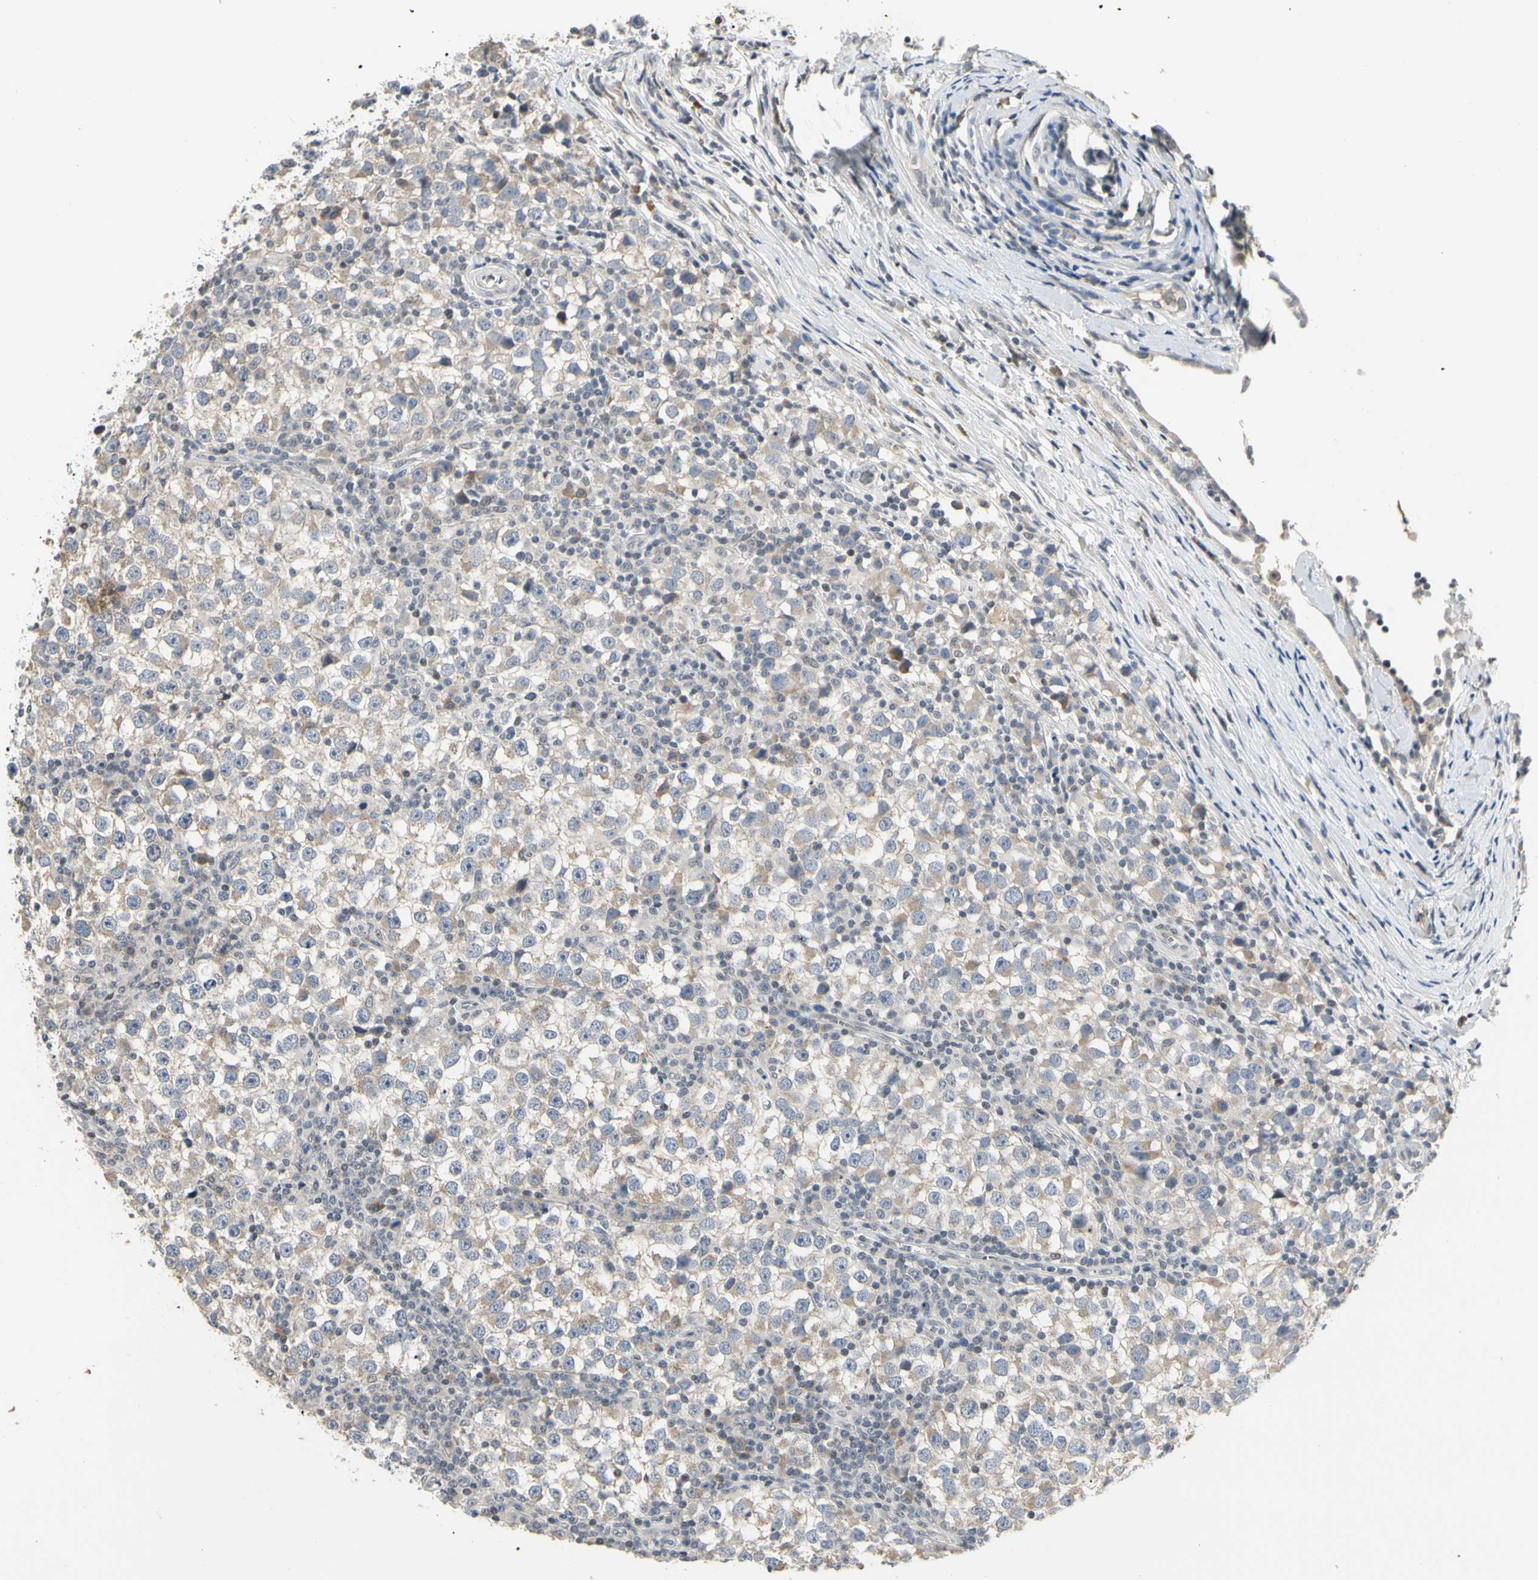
{"staining": {"intensity": "weak", "quantity": ">75%", "location": "cytoplasmic/membranous"}, "tissue": "testis cancer", "cell_type": "Tumor cells", "image_type": "cancer", "snomed": [{"axis": "morphology", "description": "Seminoma, NOS"}, {"axis": "topography", "description": "Testis"}], "caption": "High-magnification brightfield microscopy of testis seminoma stained with DAB (brown) and counterstained with hematoxylin (blue). tumor cells exhibit weak cytoplasmic/membranous expression is appreciated in approximately>75% of cells. The protein is shown in brown color, while the nuclei are stained blue.", "gene": "GREM1", "patient": {"sex": "male", "age": 65}}